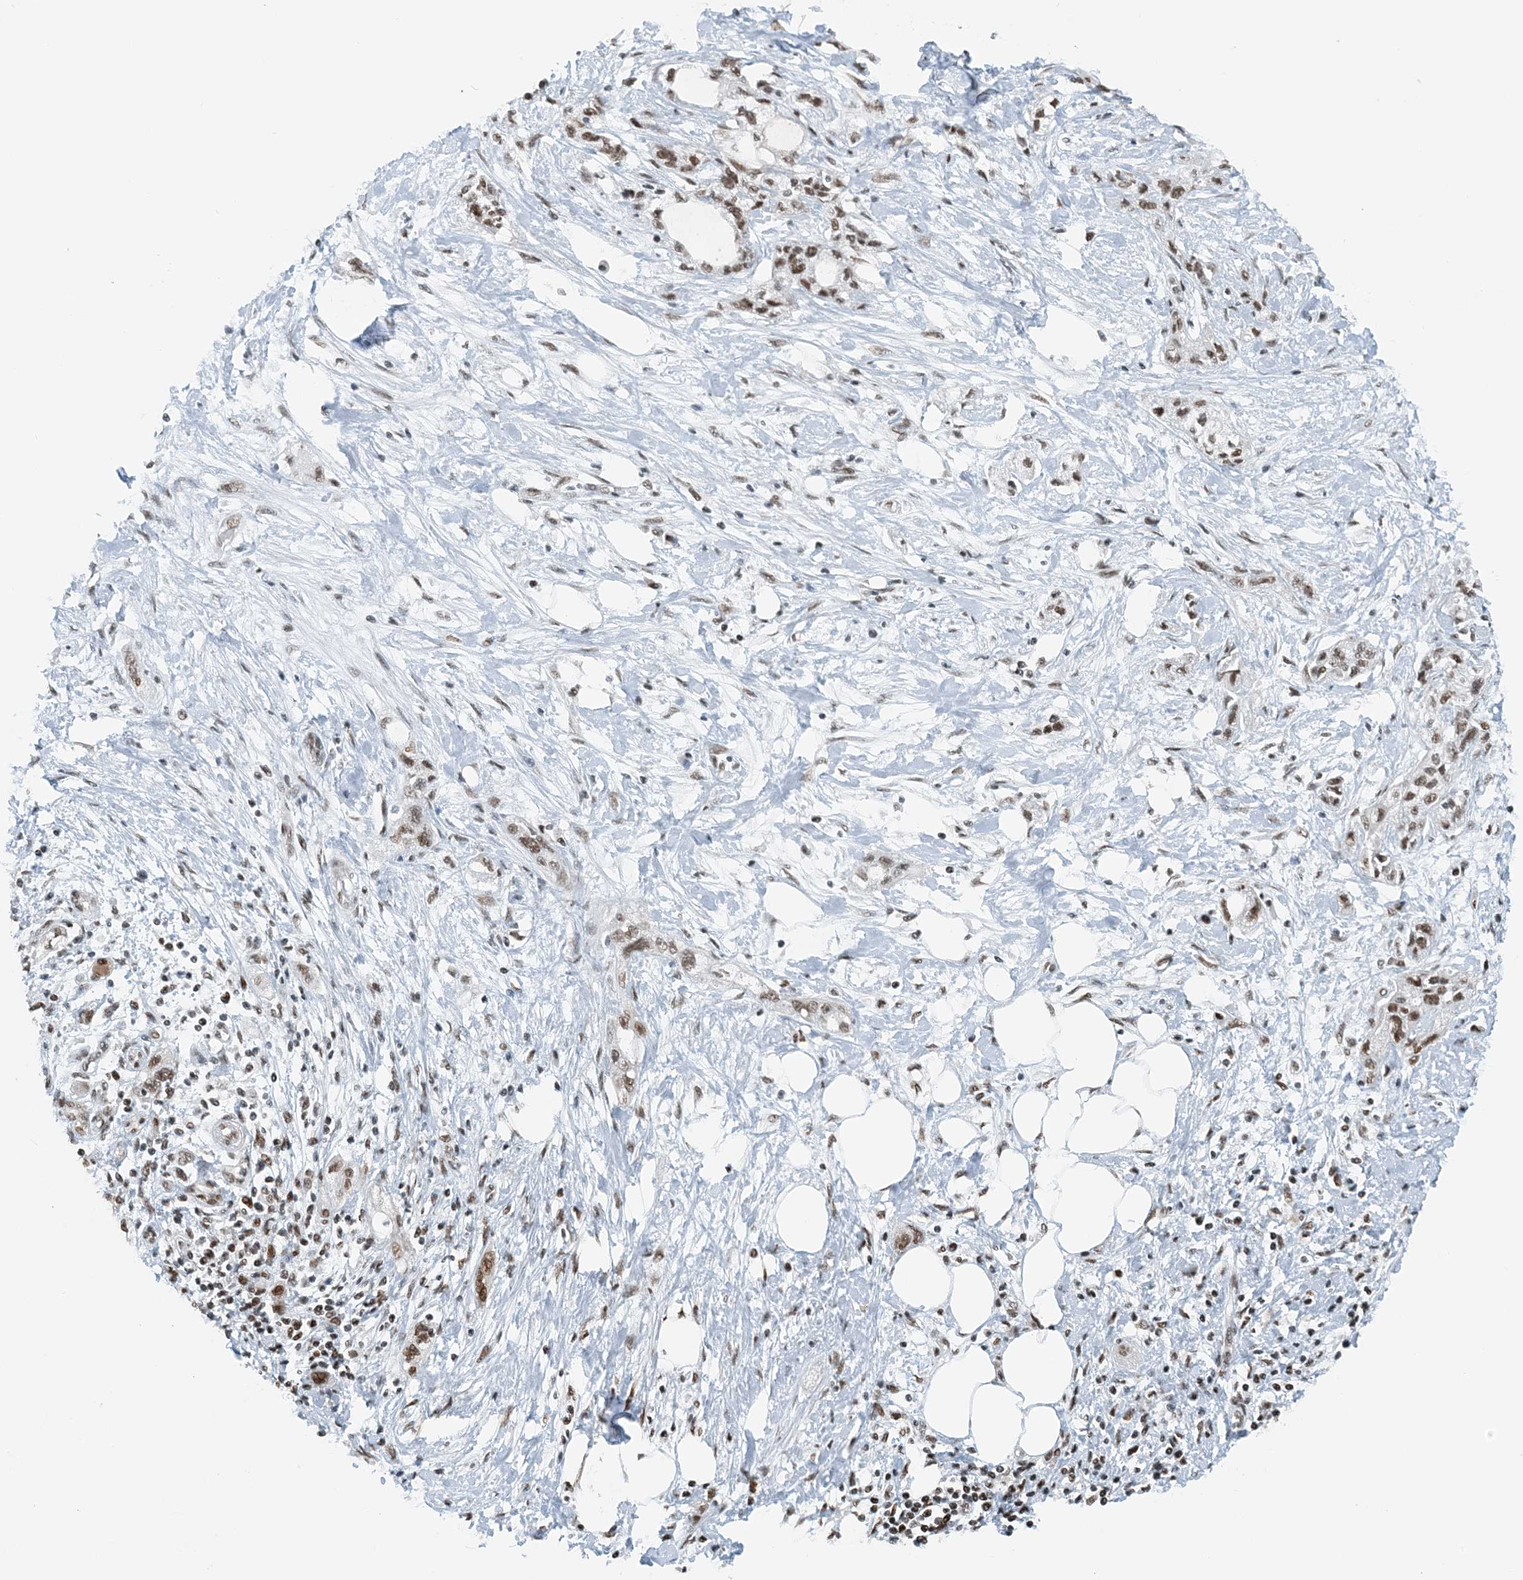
{"staining": {"intensity": "moderate", "quantity": ">75%", "location": "nuclear"}, "tissue": "pancreatic cancer", "cell_type": "Tumor cells", "image_type": "cancer", "snomed": [{"axis": "morphology", "description": "Adenocarcinoma, NOS"}, {"axis": "topography", "description": "Pancreas"}], "caption": "Moderate nuclear expression is seen in about >75% of tumor cells in pancreatic cancer (adenocarcinoma).", "gene": "ZNF500", "patient": {"sex": "male", "age": 70}}